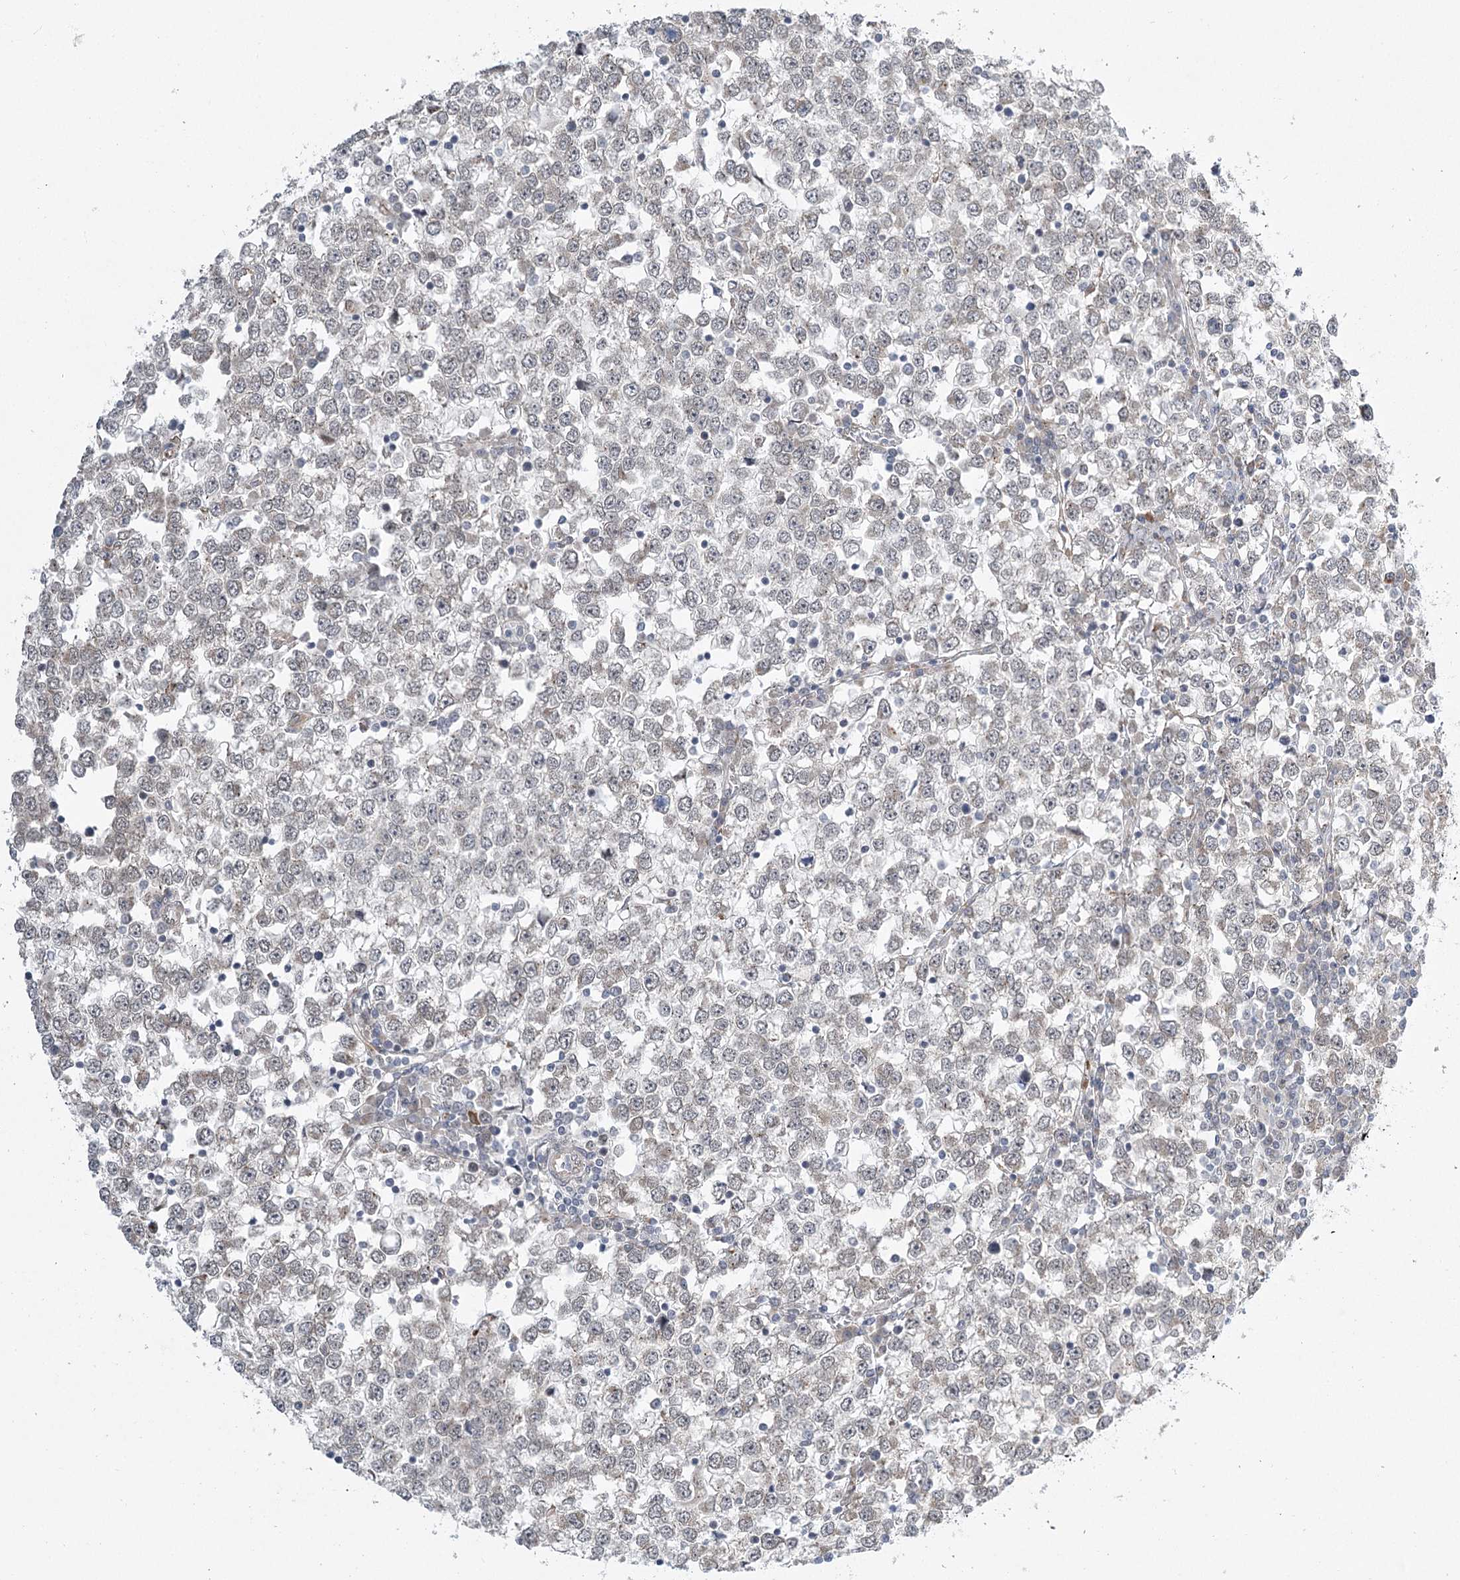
{"staining": {"intensity": "negative", "quantity": "none", "location": "none"}, "tissue": "testis cancer", "cell_type": "Tumor cells", "image_type": "cancer", "snomed": [{"axis": "morphology", "description": "Seminoma, NOS"}, {"axis": "topography", "description": "Testis"}], "caption": "IHC of human testis cancer reveals no staining in tumor cells. Nuclei are stained in blue.", "gene": "MED28", "patient": {"sex": "male", "age": 65}}